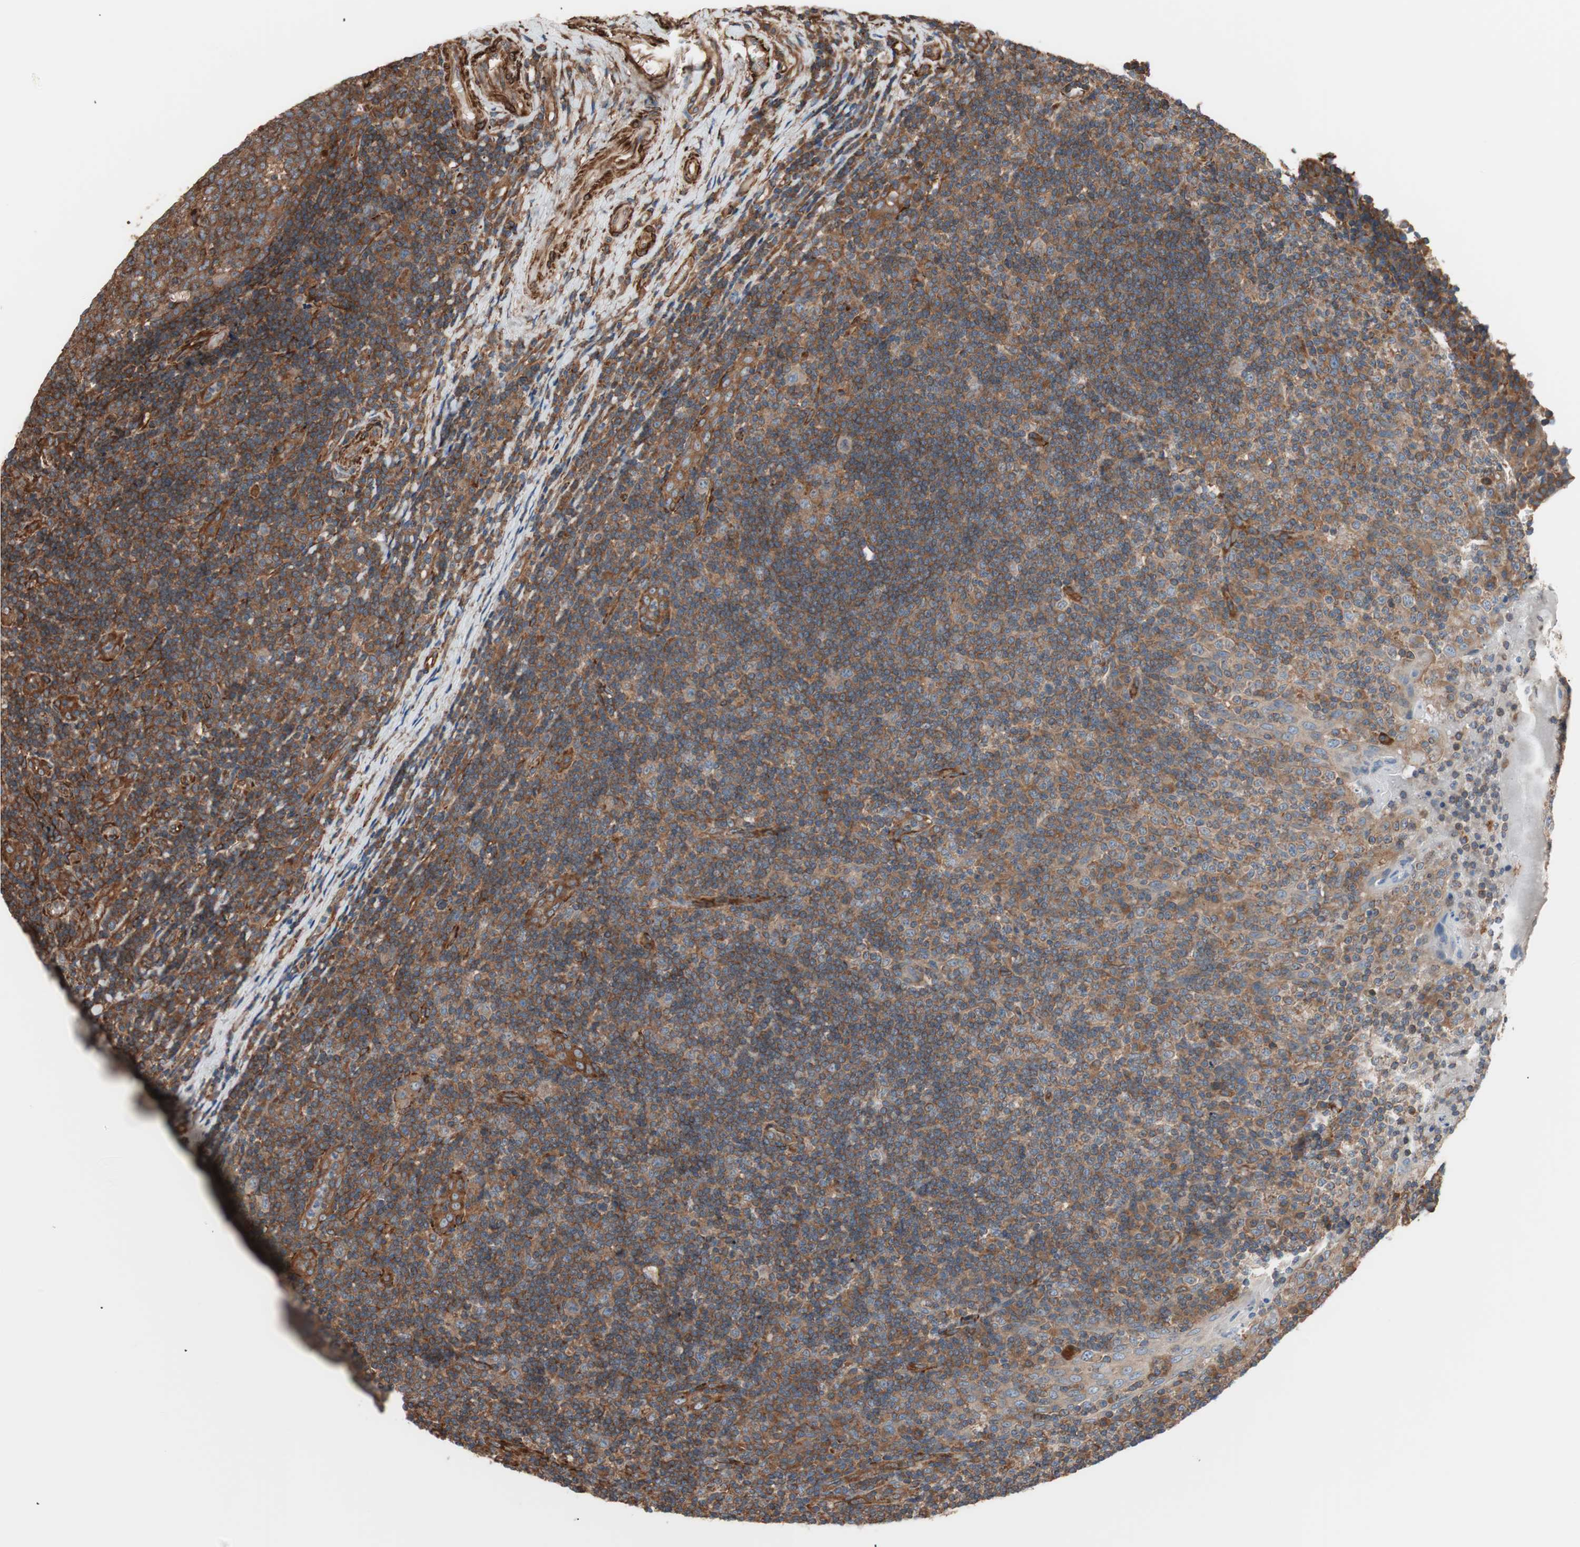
{"staining": {"intensity": "strong", "quantity": ">75%", "location": "cytoplasmic/membranous"}, "tissue": "tonsil", "cell_type": "Germinal center cells", "image_type": "normal", "snomed": [{"axis": "morphology", "description": "Normal tissue, NOS"}, {"axis": "topography", "description": "Tonsil"}], "caption": "Brown immunohistochemical staining in normal tonsil displays strong cytoplasmic/membranous expression in about >75% of germinal center cells.", "gene": "GPSM2", "patient": {"sex": "female", "age": 40}}